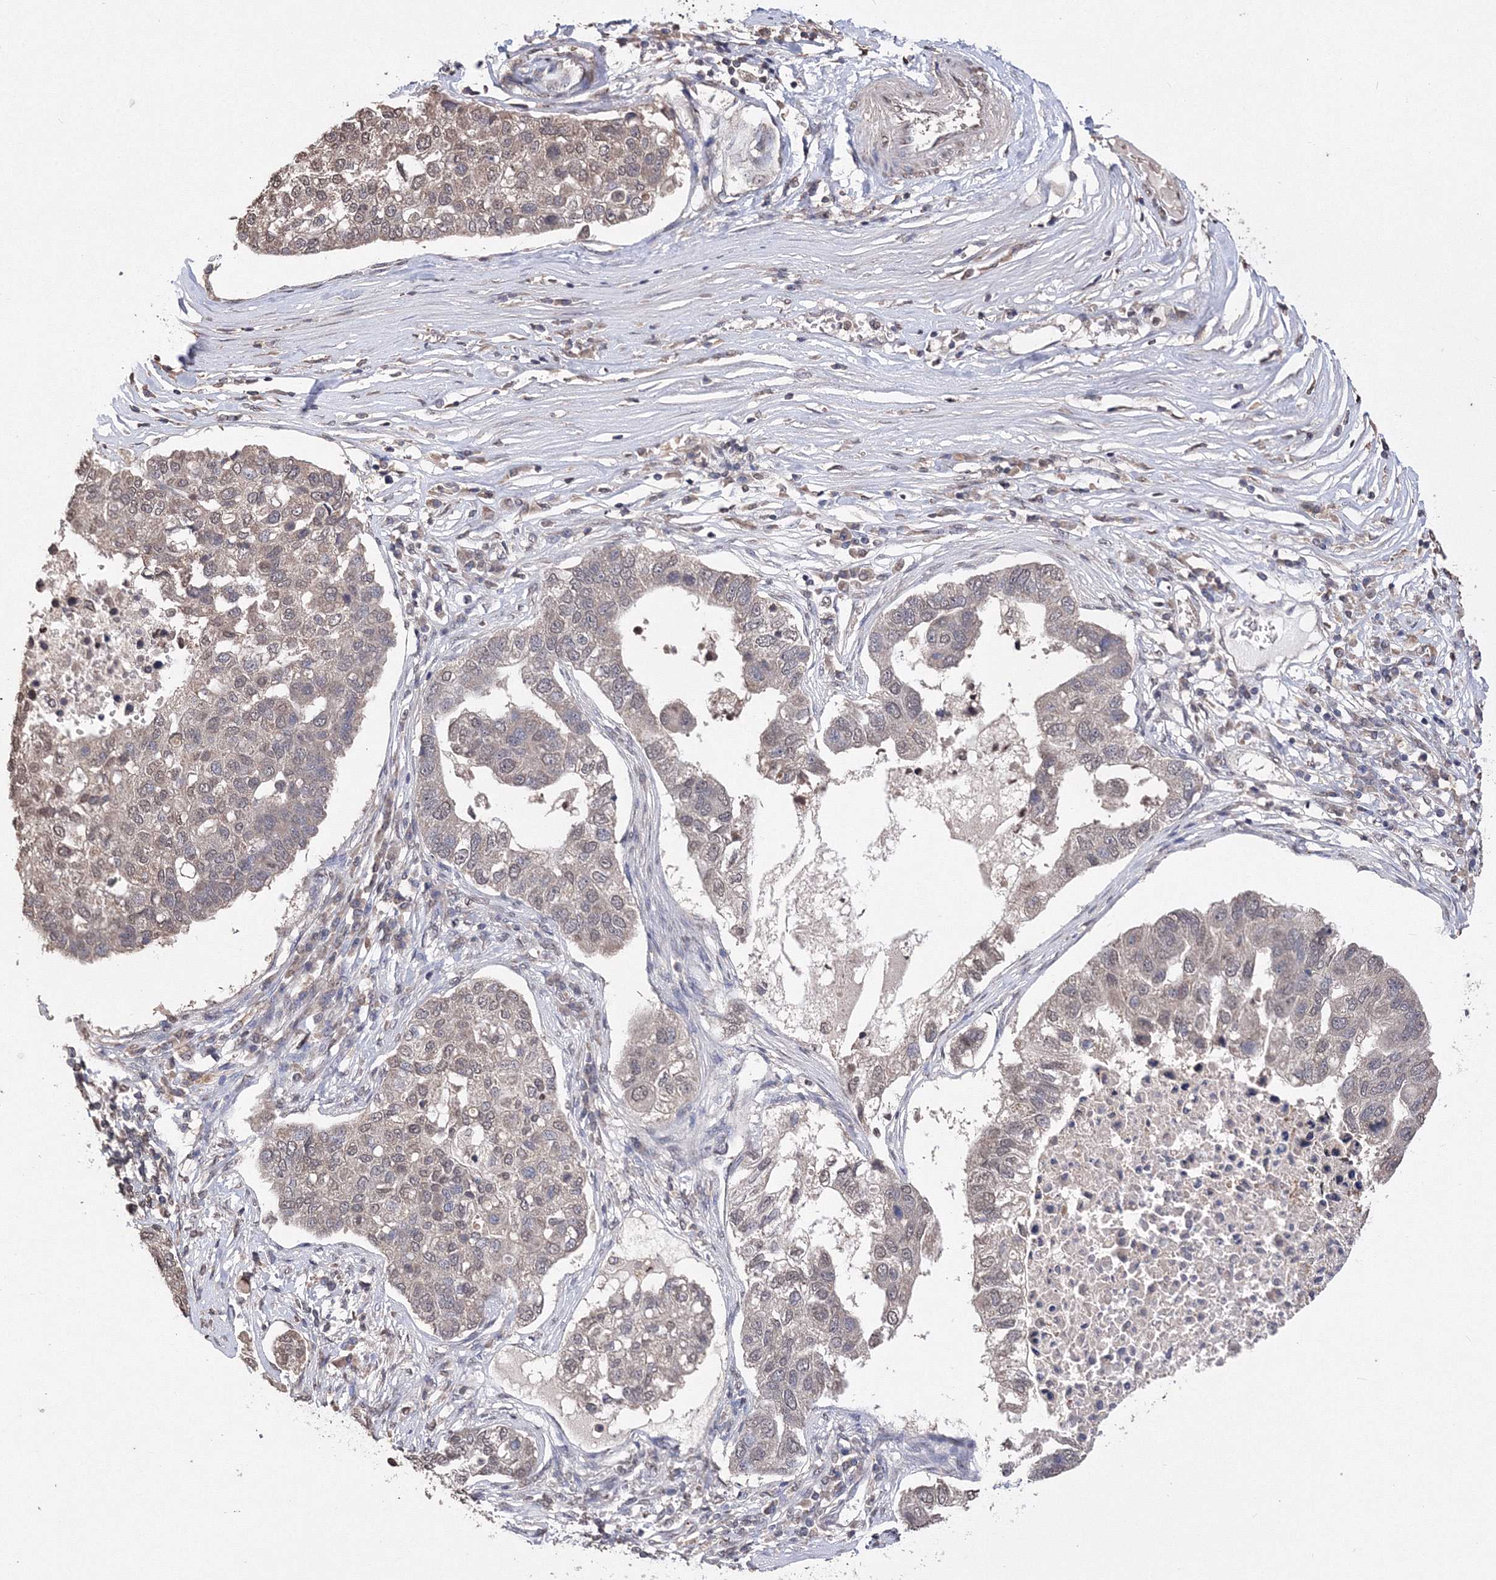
{"staining": {"intensity": "weak", "quantity": ">75%", "location": "nuclear"}, "tissue": "pancreatic cancer", "cell_type": "Tumor cells", "image_type": "cancer", "snomed": [{"axis": "morphology", "description": "Adenocarcinoma, NOS"}, {"axis": "topography", "description": "Pancreas"}], "caption": "Immunohistochemical staining of human pancreatic cancer (adenocarcinoma) demonstrates low levels of weak nuclear expression in about >75% of tumor cells. (Brightfield microscopy of DAB IHC at high magnification).", "gene": "GPN1", "patient": {"sex": "female", "age": 61}}